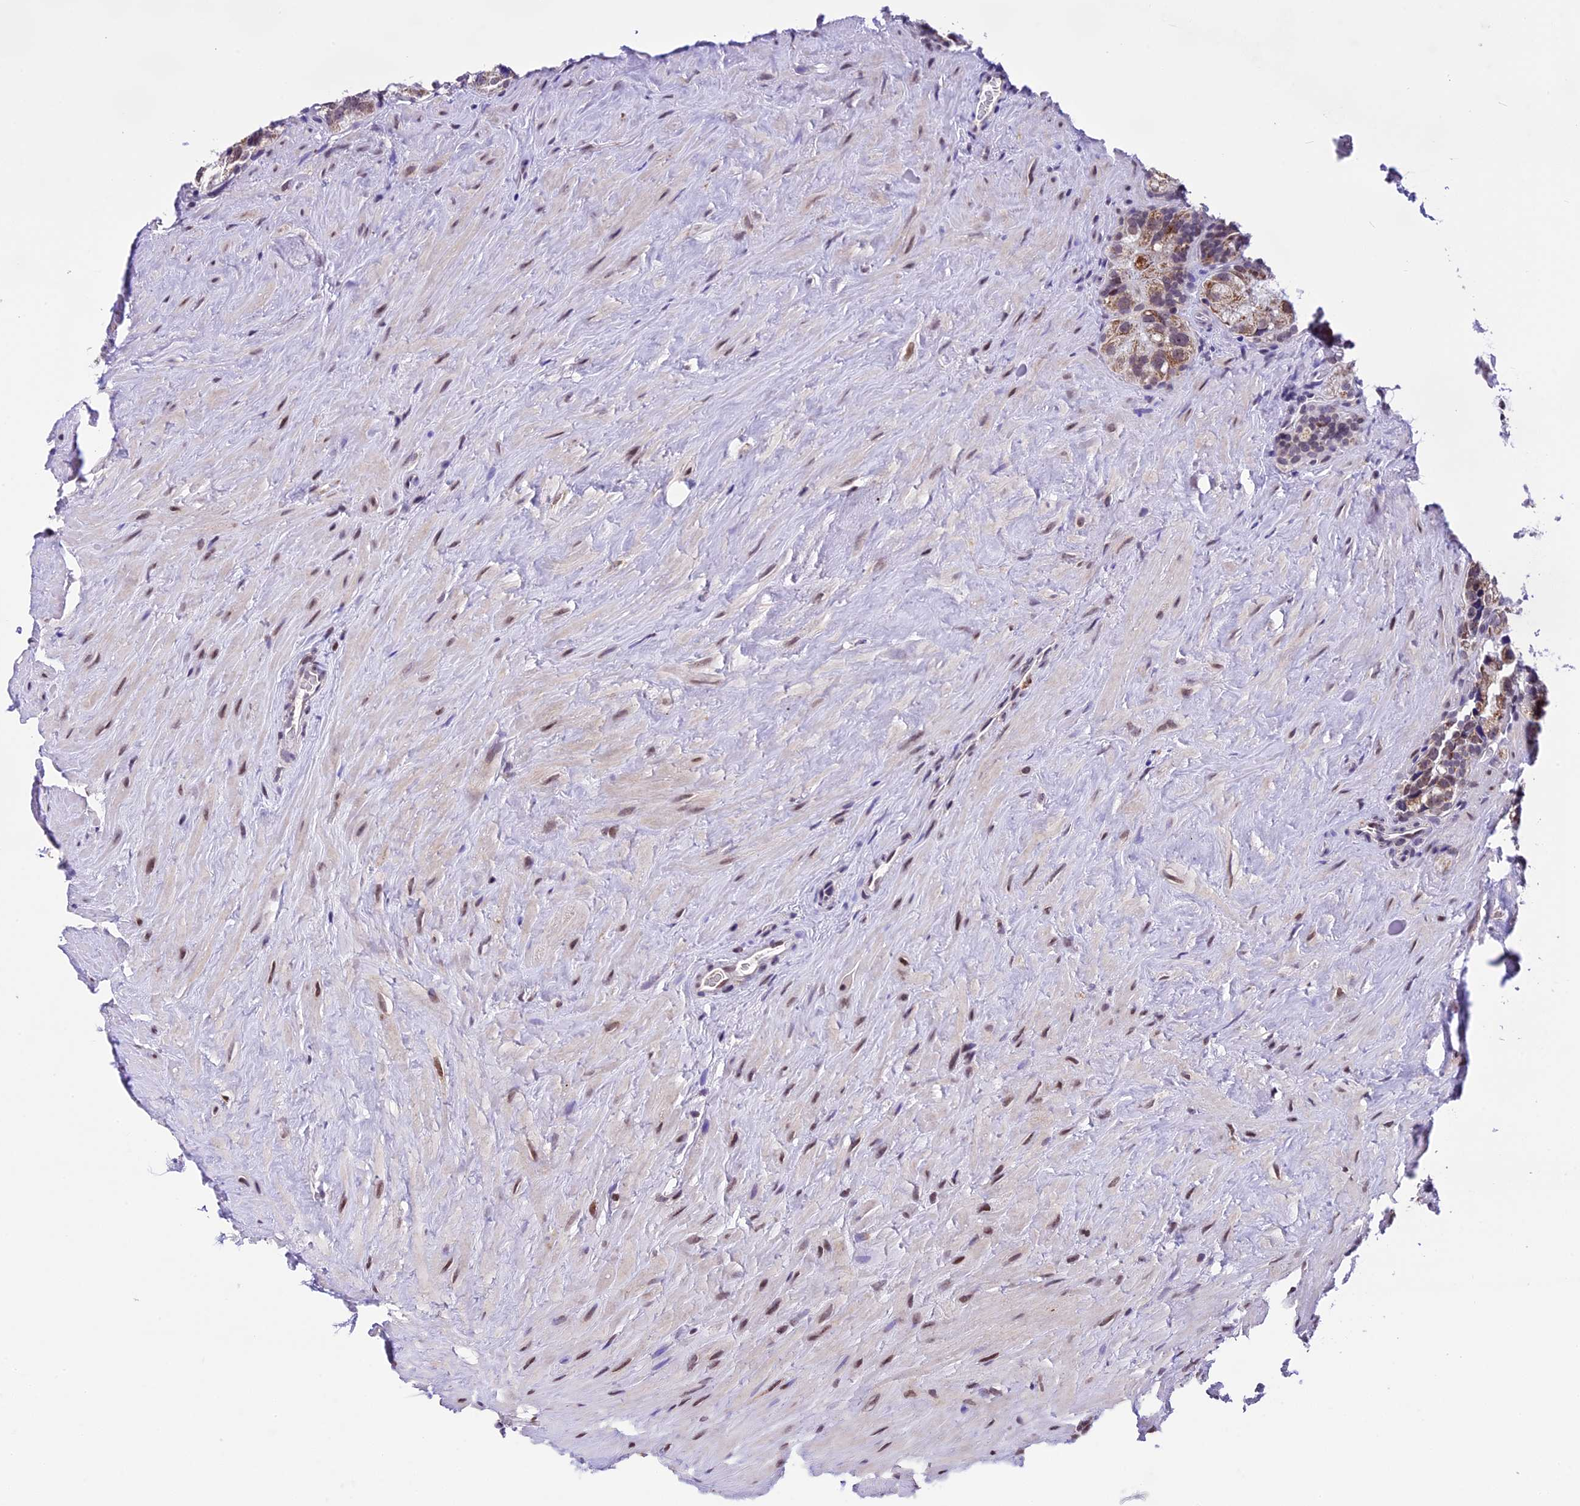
{"staining": {"intensity": "strong", "quantity": "25%-75%", "location": "cytoplasmic/membranous"}, "tissue": "seminal vesicle", "cell_type": "Glandular cells", "image_type": "normal", "snomed": [{"axis": "morphology", "description": "Normal tissue, NOS"}, {"axis": "topography", "description": "Seminal veicle"}], "caption": "High-power microscopy captured an immunohistochemistry micrograph of normal seminal vesicle, revealing strong cytoplasmic/membranous positivity in about 25%-75% of glandular cells.", "gene": "CARS2", "patient": {"sex": "male", "age": 68}}